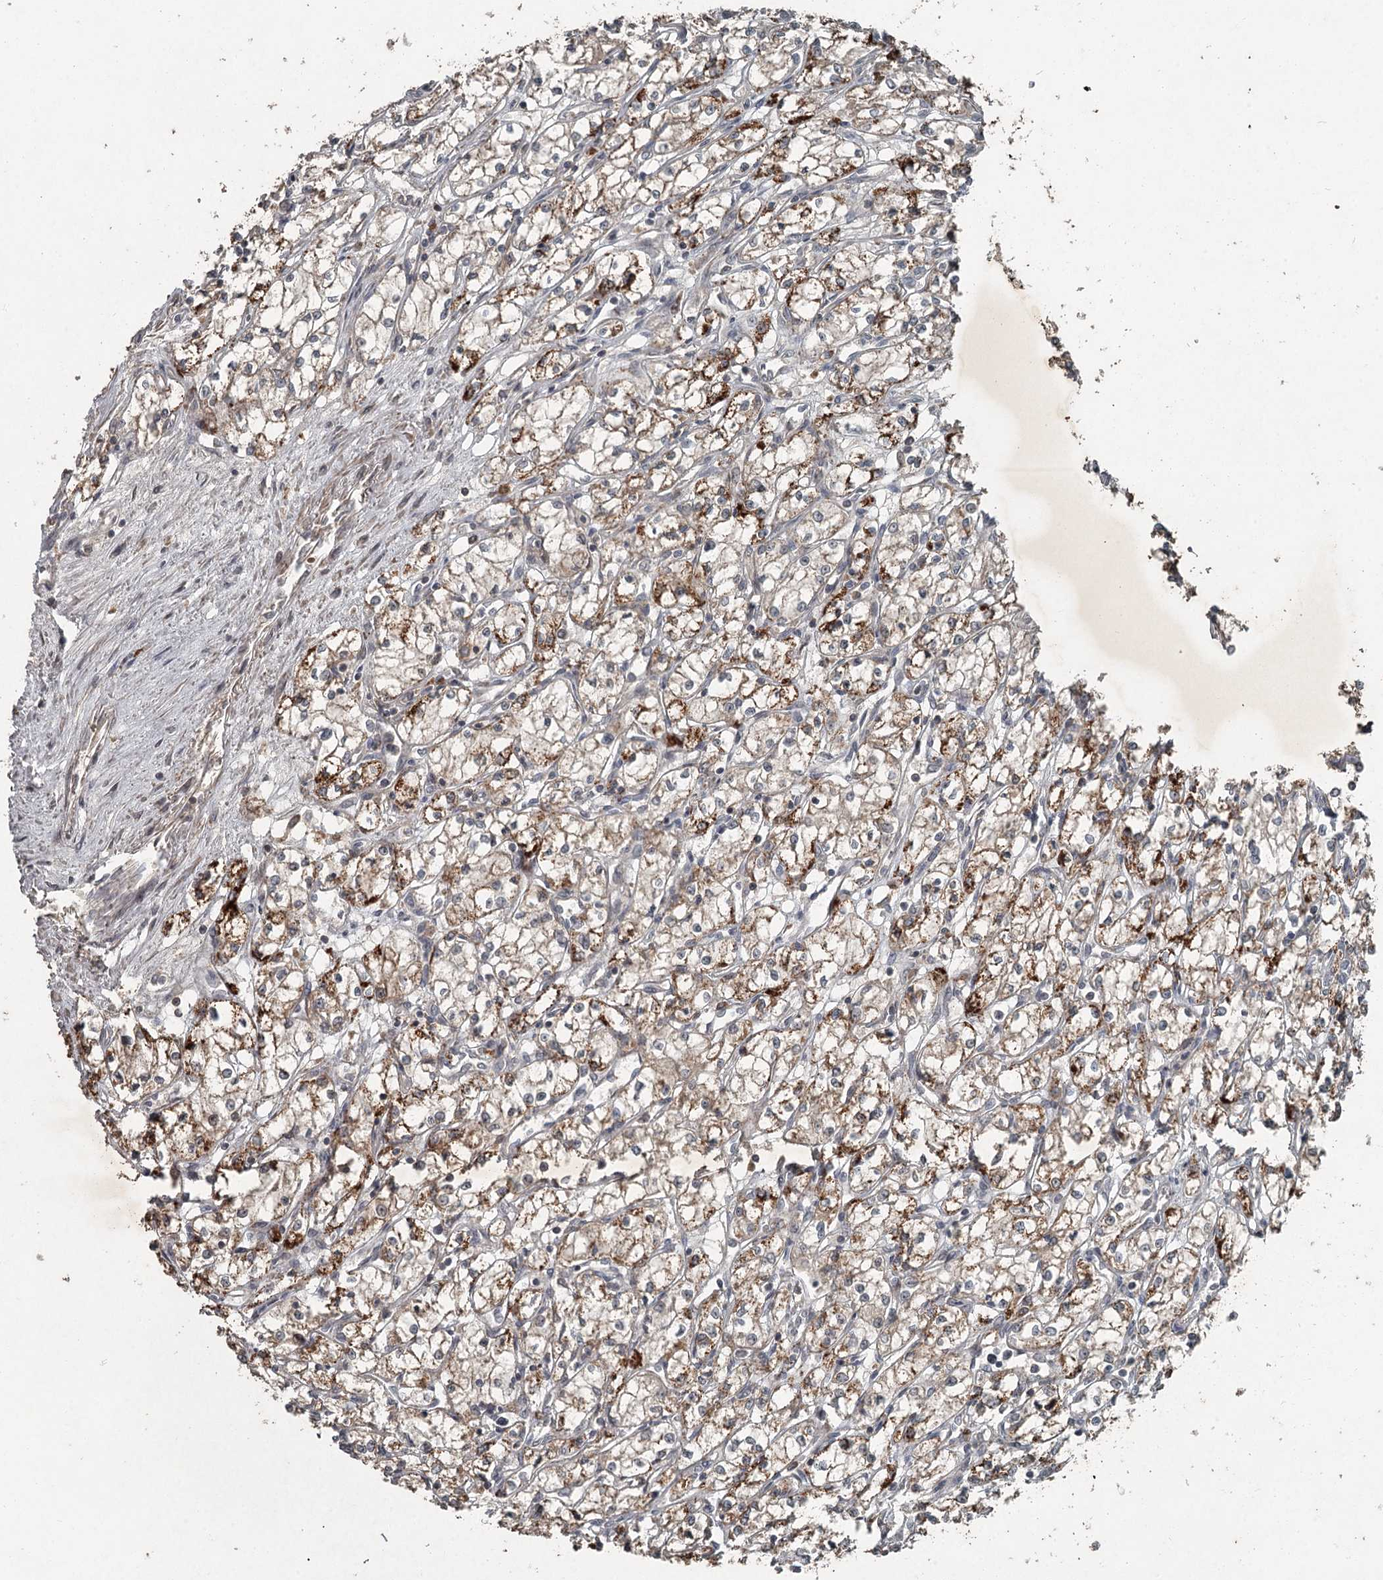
{"staining": {"intensity": "strong", "quantity": "<25%", "location": "cytoplasmic/membranous"}, "tissue": "renal cancer", "cell_type": "Tumor cells", "image_type": "cancer", "snomed": [{"axis": "morphology", "description": "Adenocarcinoma, NOS"}, {"axis": "topography", "description": "Kidney"}], "caption": "Renal adenocarcinoma tissue shows strong cytoplasmic/membranous expression in about <25% of tumor cells, visualized by immunohistochemistry.", "gene": "SLC39A8", "patient": {"sex": "male", "age": 59}}